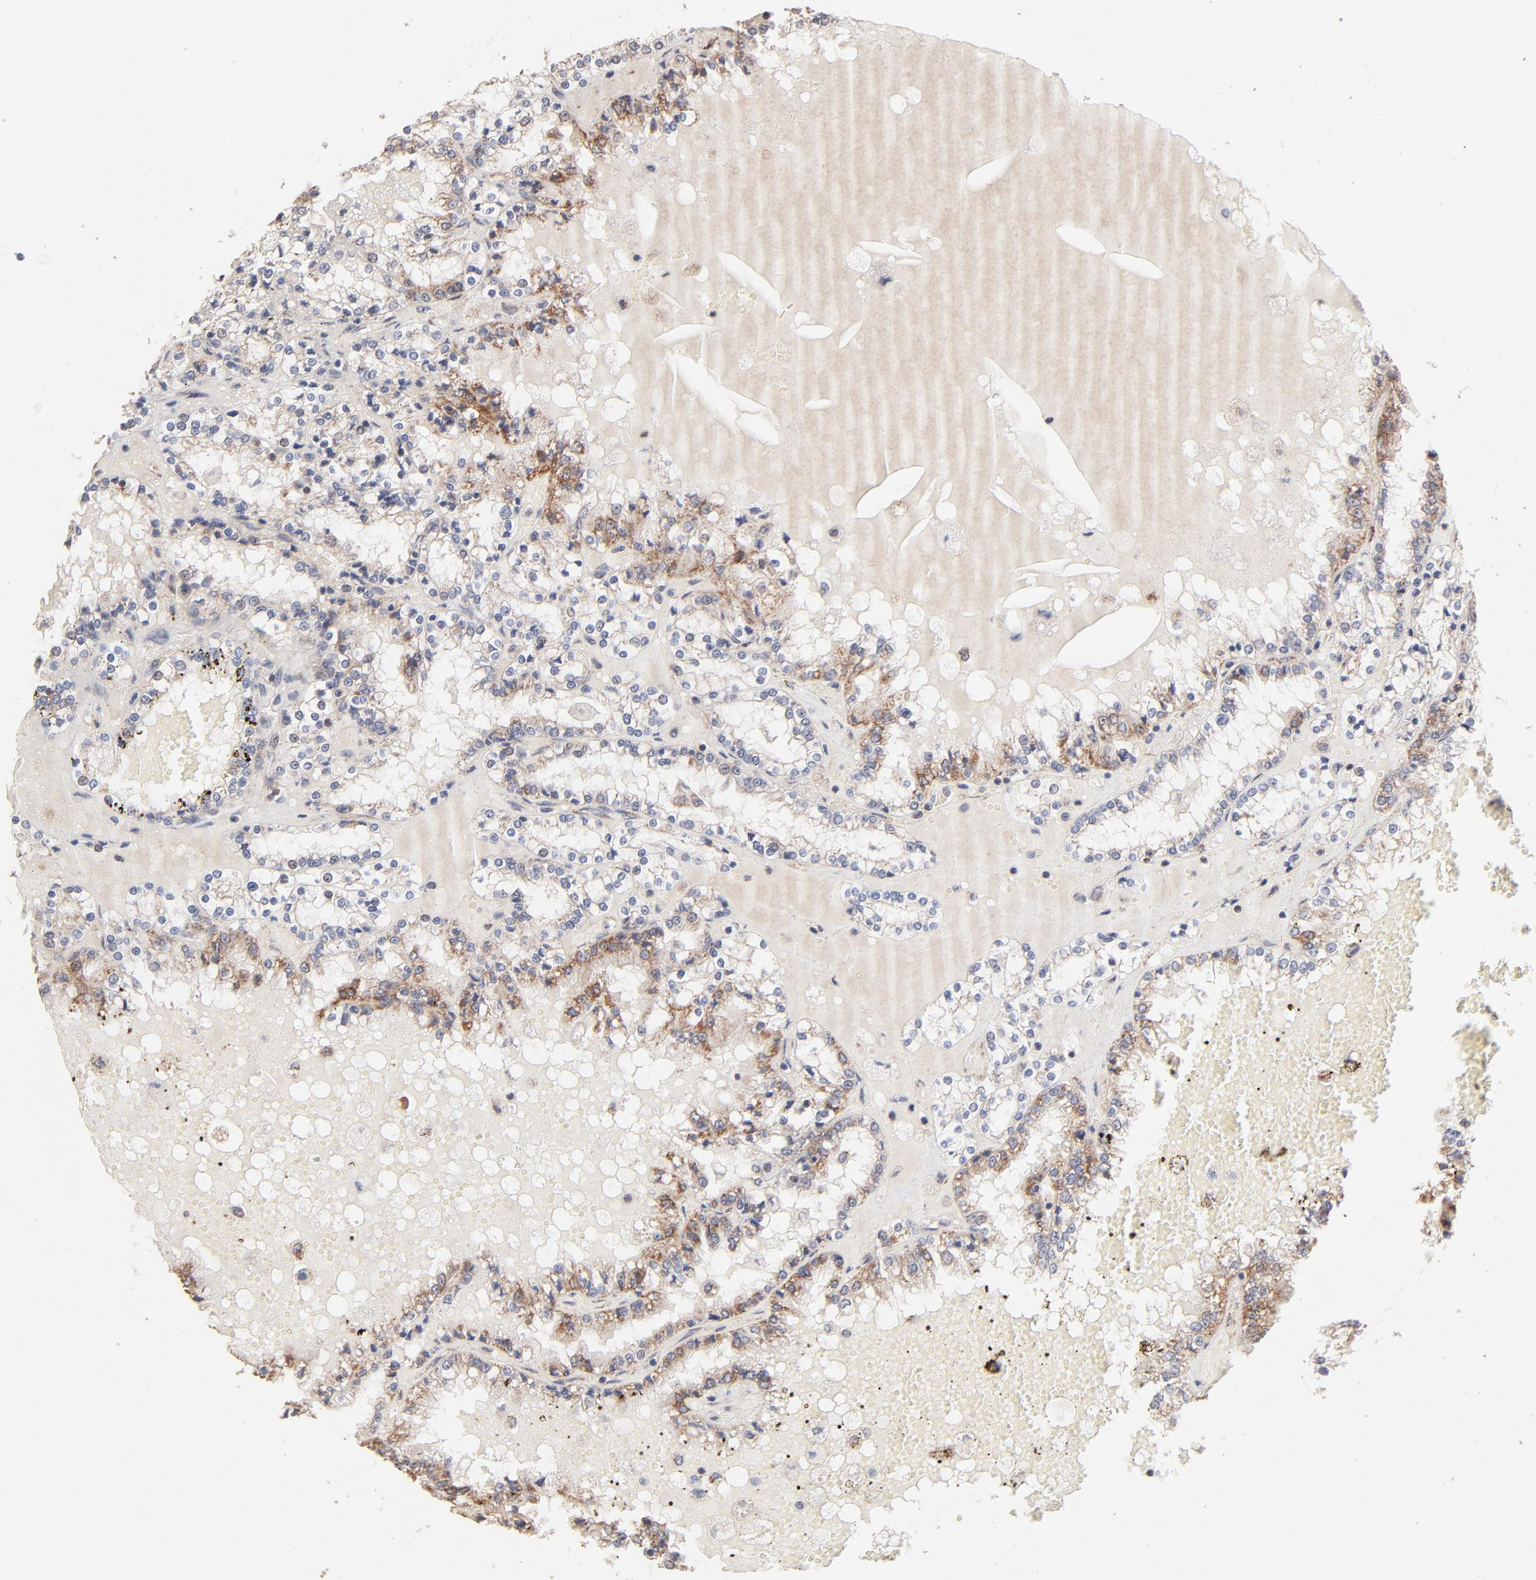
{"staining": {"intensity": "moderate", "quantity": "25%-75%", "location": "cytoplasmic/membranous"}, "tissue": "renal cancer", "cell_type": "Tumor cells", "image_type": "cancer", "snomed": [{"axis": "morphology", "description": "Adenocarcinoma, NOS"}, {"axis": "topography", "description": "Kidney"}], "caption": "Immunohistochemistry staining of renal adenocarcinoma, which demonstrates medium levels of moderate cytoplasmic/membranous expression in approximately 25%-75% of tumor cells indicating moderate cytoplasmic/membranous protein staining. The staining was performed using DAB (brown) for protein detection and nuclei were counterstained in hematoxylin (blue).", "gene": "MSL2", "patient": {"sex": "female", "age": 56}}